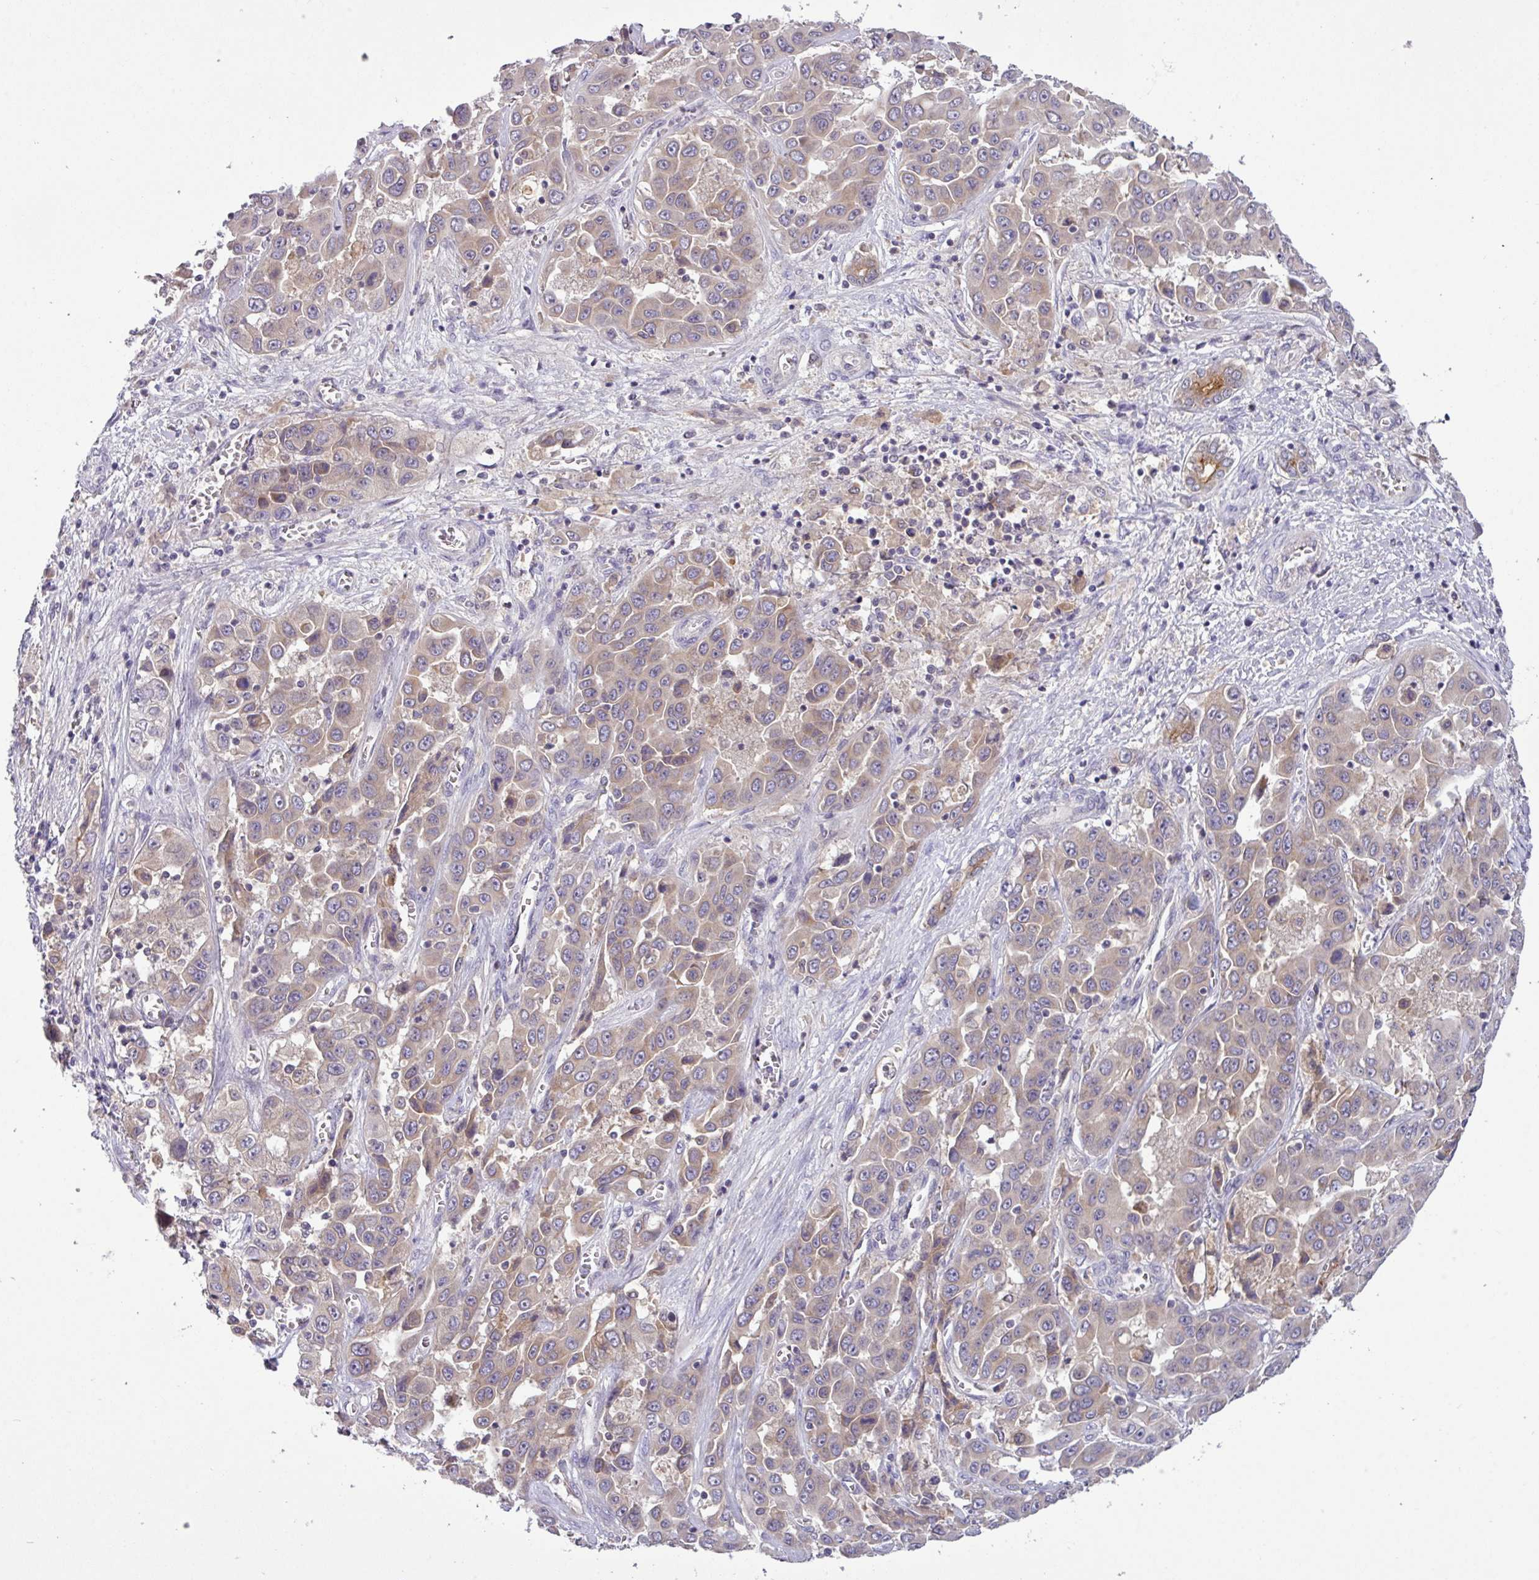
{"staining": {"intensity": "weak", "quantity": "25%-75%", "location": "cytoplasmic/membranous"}, "tissue": "liver cancer", "cell_type": "Tumor cells", "image_type": "cancer", "snomed": [{"axis": "morphology", "description": "Cholangiocarcinoma"}, {"axis": "topography", "description": "Liver"}], "caption": "Liver cancer was stained to show a protein in brown. There is low levels of weak cytoplasmic/membranous expression in about 25%-75% of tumor cells.", "gene": "TMEM62", "patient": {"sex": "female", "age": 52}}